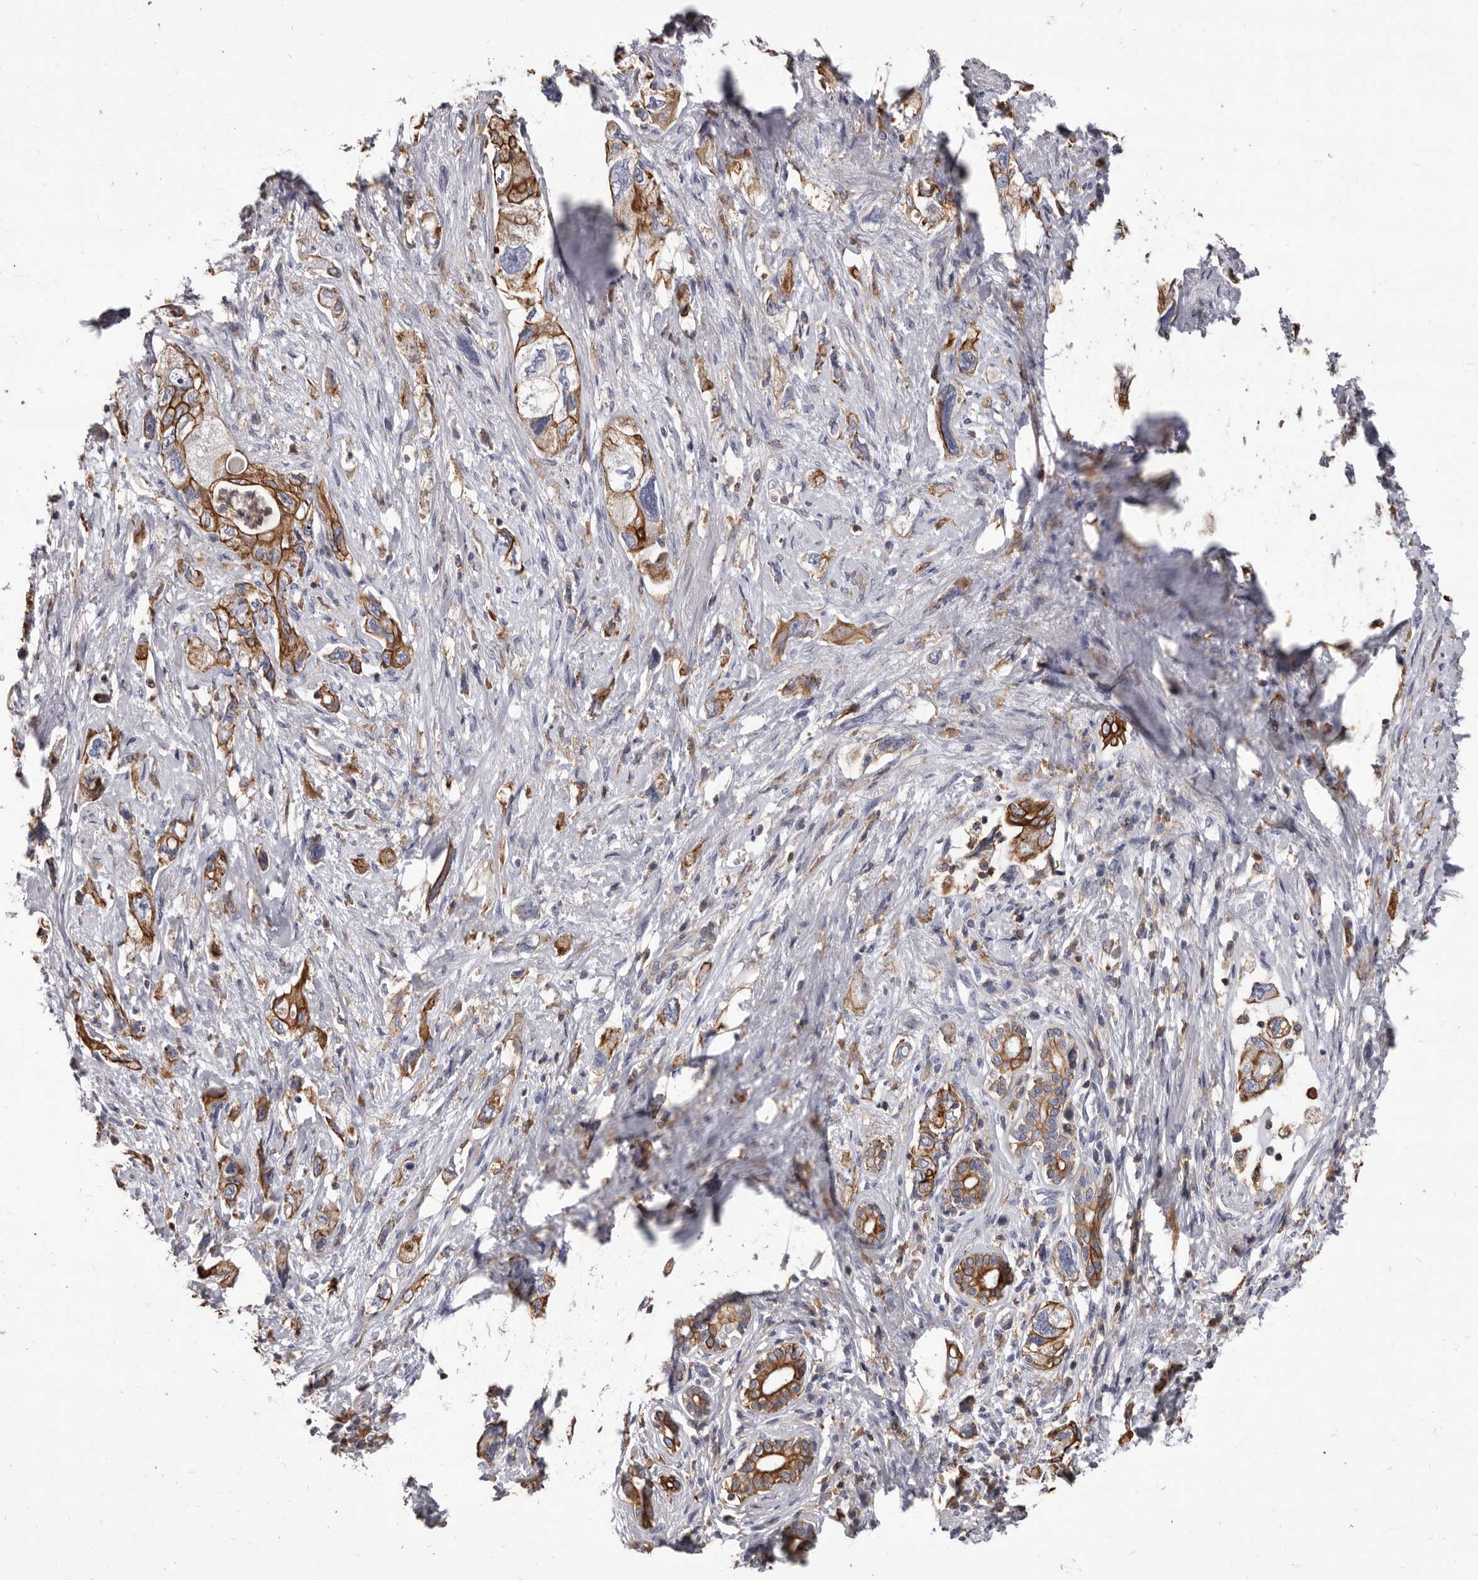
{"staining": {"intensity": "moderate", "quantity": ">75%", "location": "cytoplasmic/membranous"}, "tissue": "pancreatic cancer", "cell_type": "Tumor cells", "image_type": "cancer", "snomed": [{"axis": "morphology", "description": "Adenocarcinoma, NOS"}, {"axis": "topography", "description": "Pancreas"}], "caption": "Immunohistochemistry of pancreatic cancer displays medium levels of moderate cytoplasmic/membranous staining in approximately >75% of tumor cells.", "gene": "NIBAN1", "patient": {"sex": "female", "age": 73}}